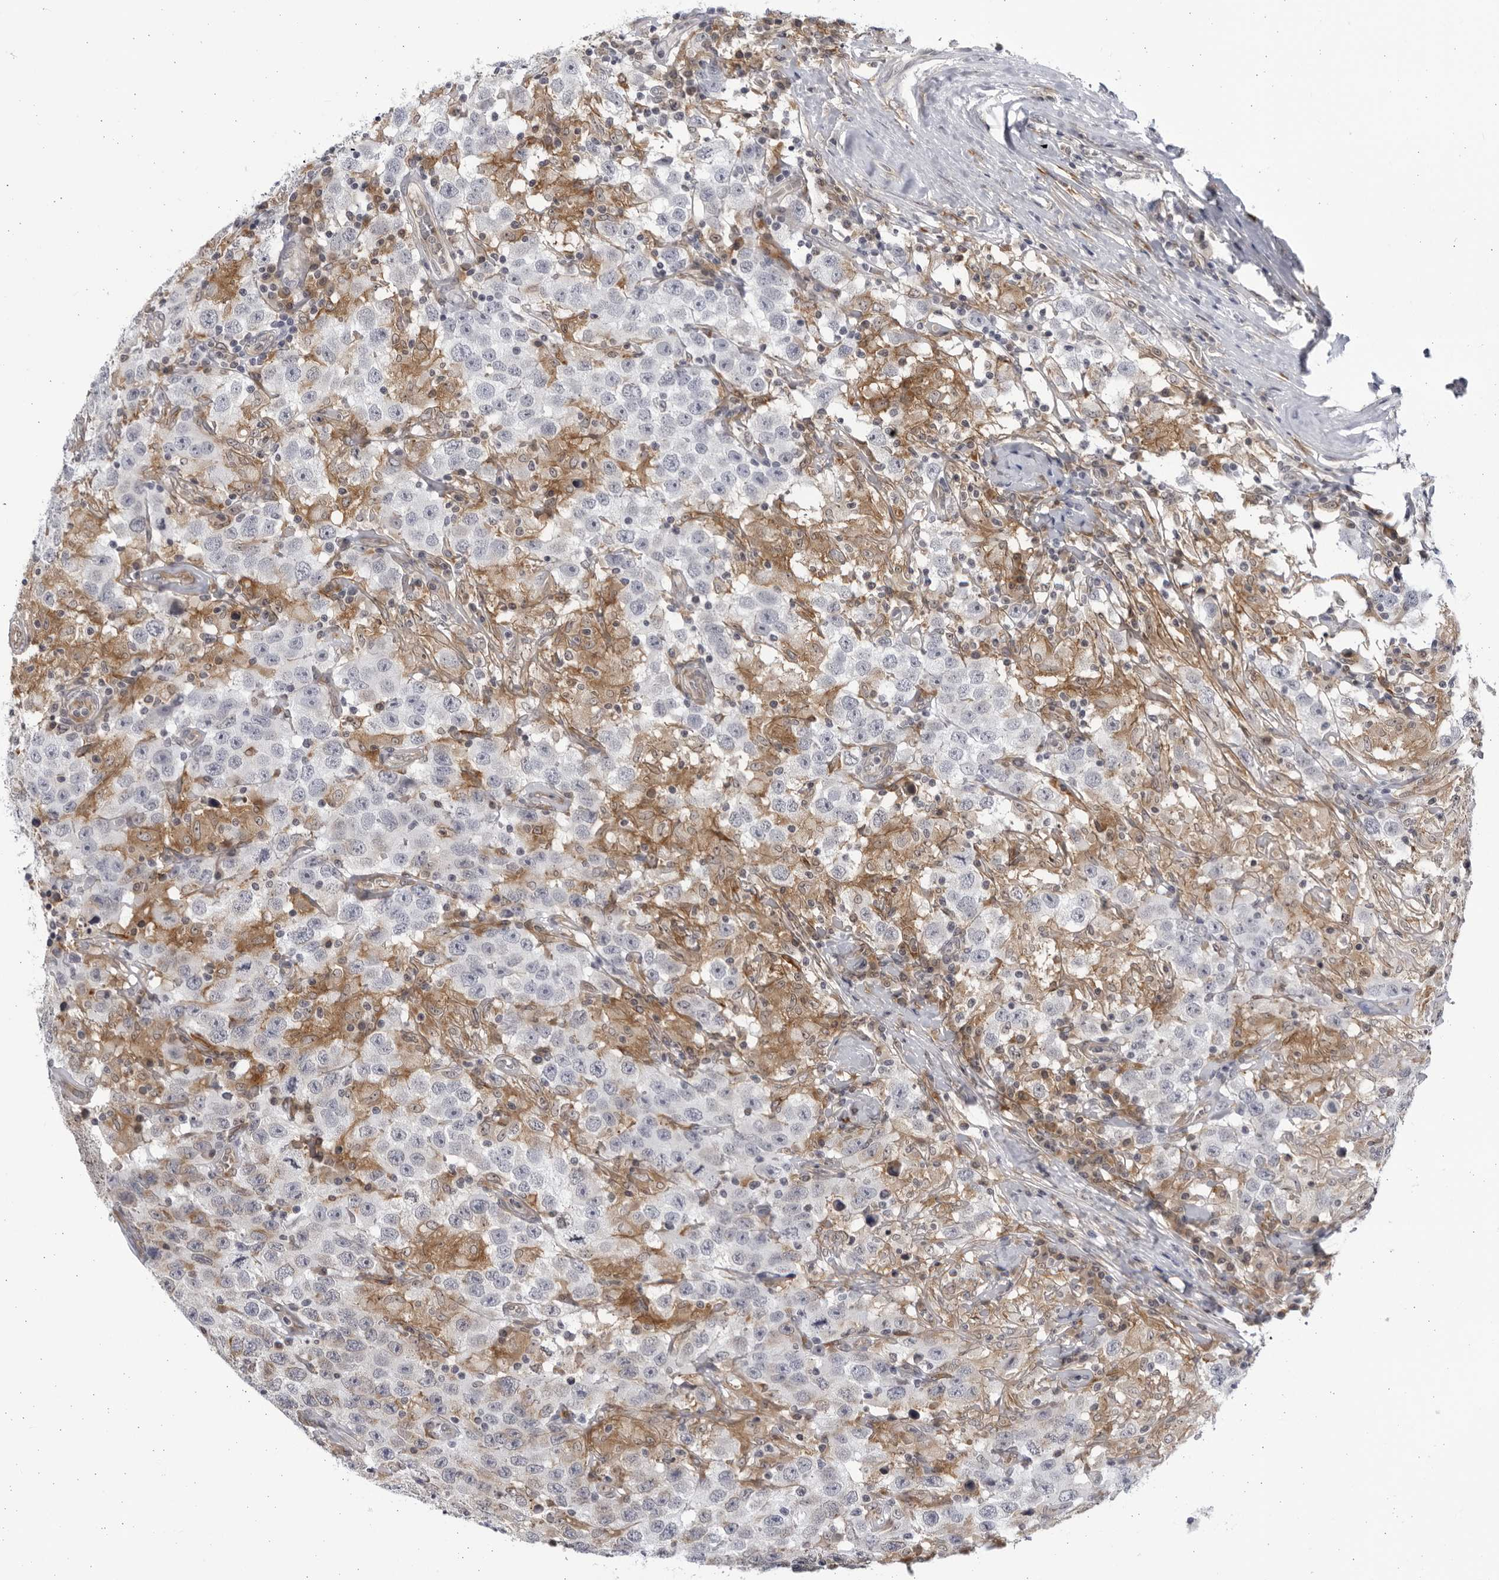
{"staining": {"intensity": "negative", "quantity": "none", "location": "none"}, "tissue": "testis cancer", "cell_type": "Tumor cells", "image_type": "cancer", "snomed": [{"axis": "morphology", "description": "Seminoma, NOS"}, {"axis": "topography", "description": "Testis"}], "caption": "A micrograph of testis cancer (seminoma) stained for a protein reveals no brown staining in tumor cells.", "gene": "BMP2K", "patient": {"sex": "male", "age": 41}}